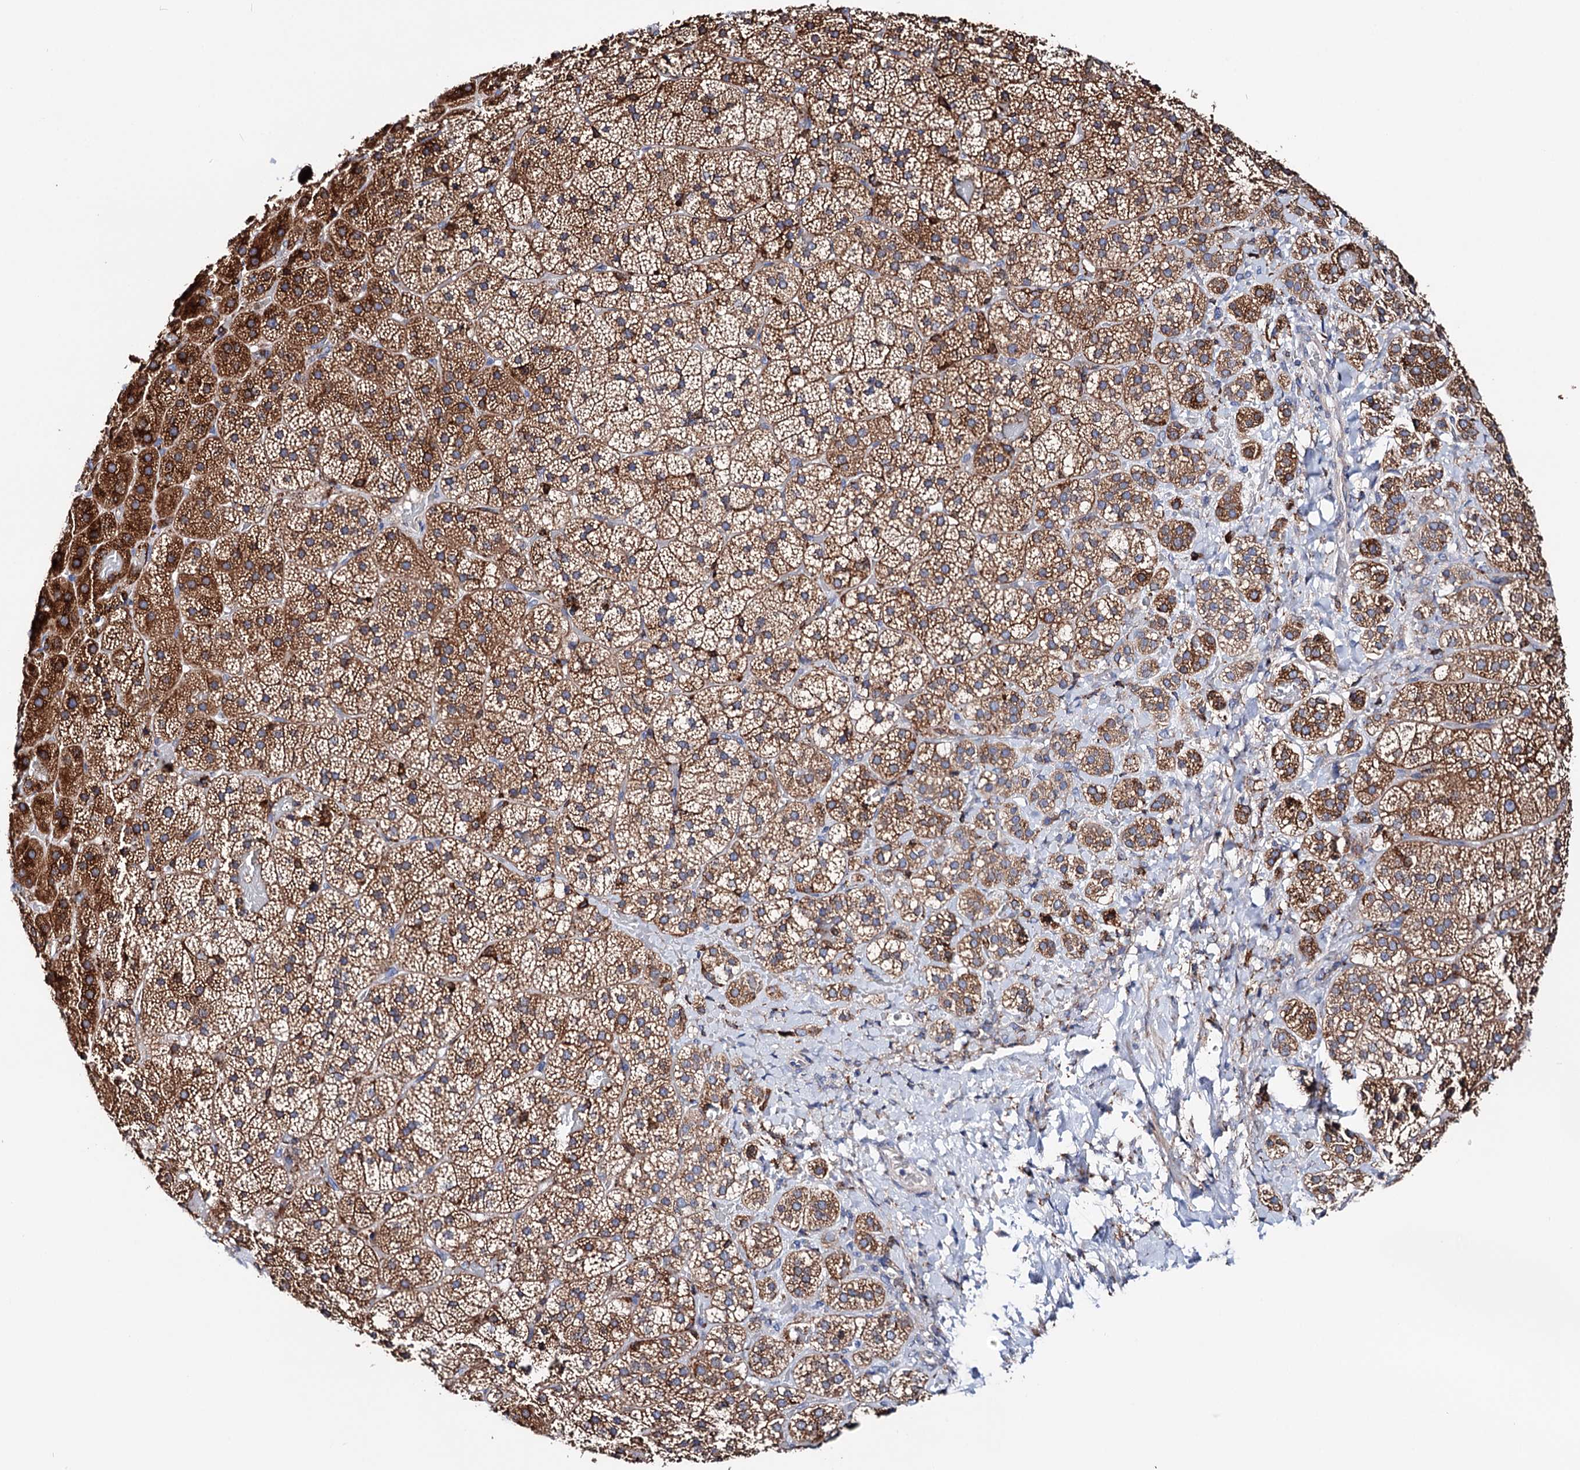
{"staining": {"intensity": "moderate", "quantity": ">75%", "location": "cytoplasmic/membranous"}, "tissue": "adrenal gland", "cell_type": "Glandular cells", "image_type": "normal", "snomed": [{"axis": "morphology", "description": "Normal tissue, NOS"}, {"axis": "topography", "description": "Adrenal gland"}], "caption": "A photomicrograph of adrenal gland stained for a protein displays moderate cytoplasmic/membranous brown staining in glandular cells.", "gene": "ERP29", "patient": {"sex": "female", "age": 44}}